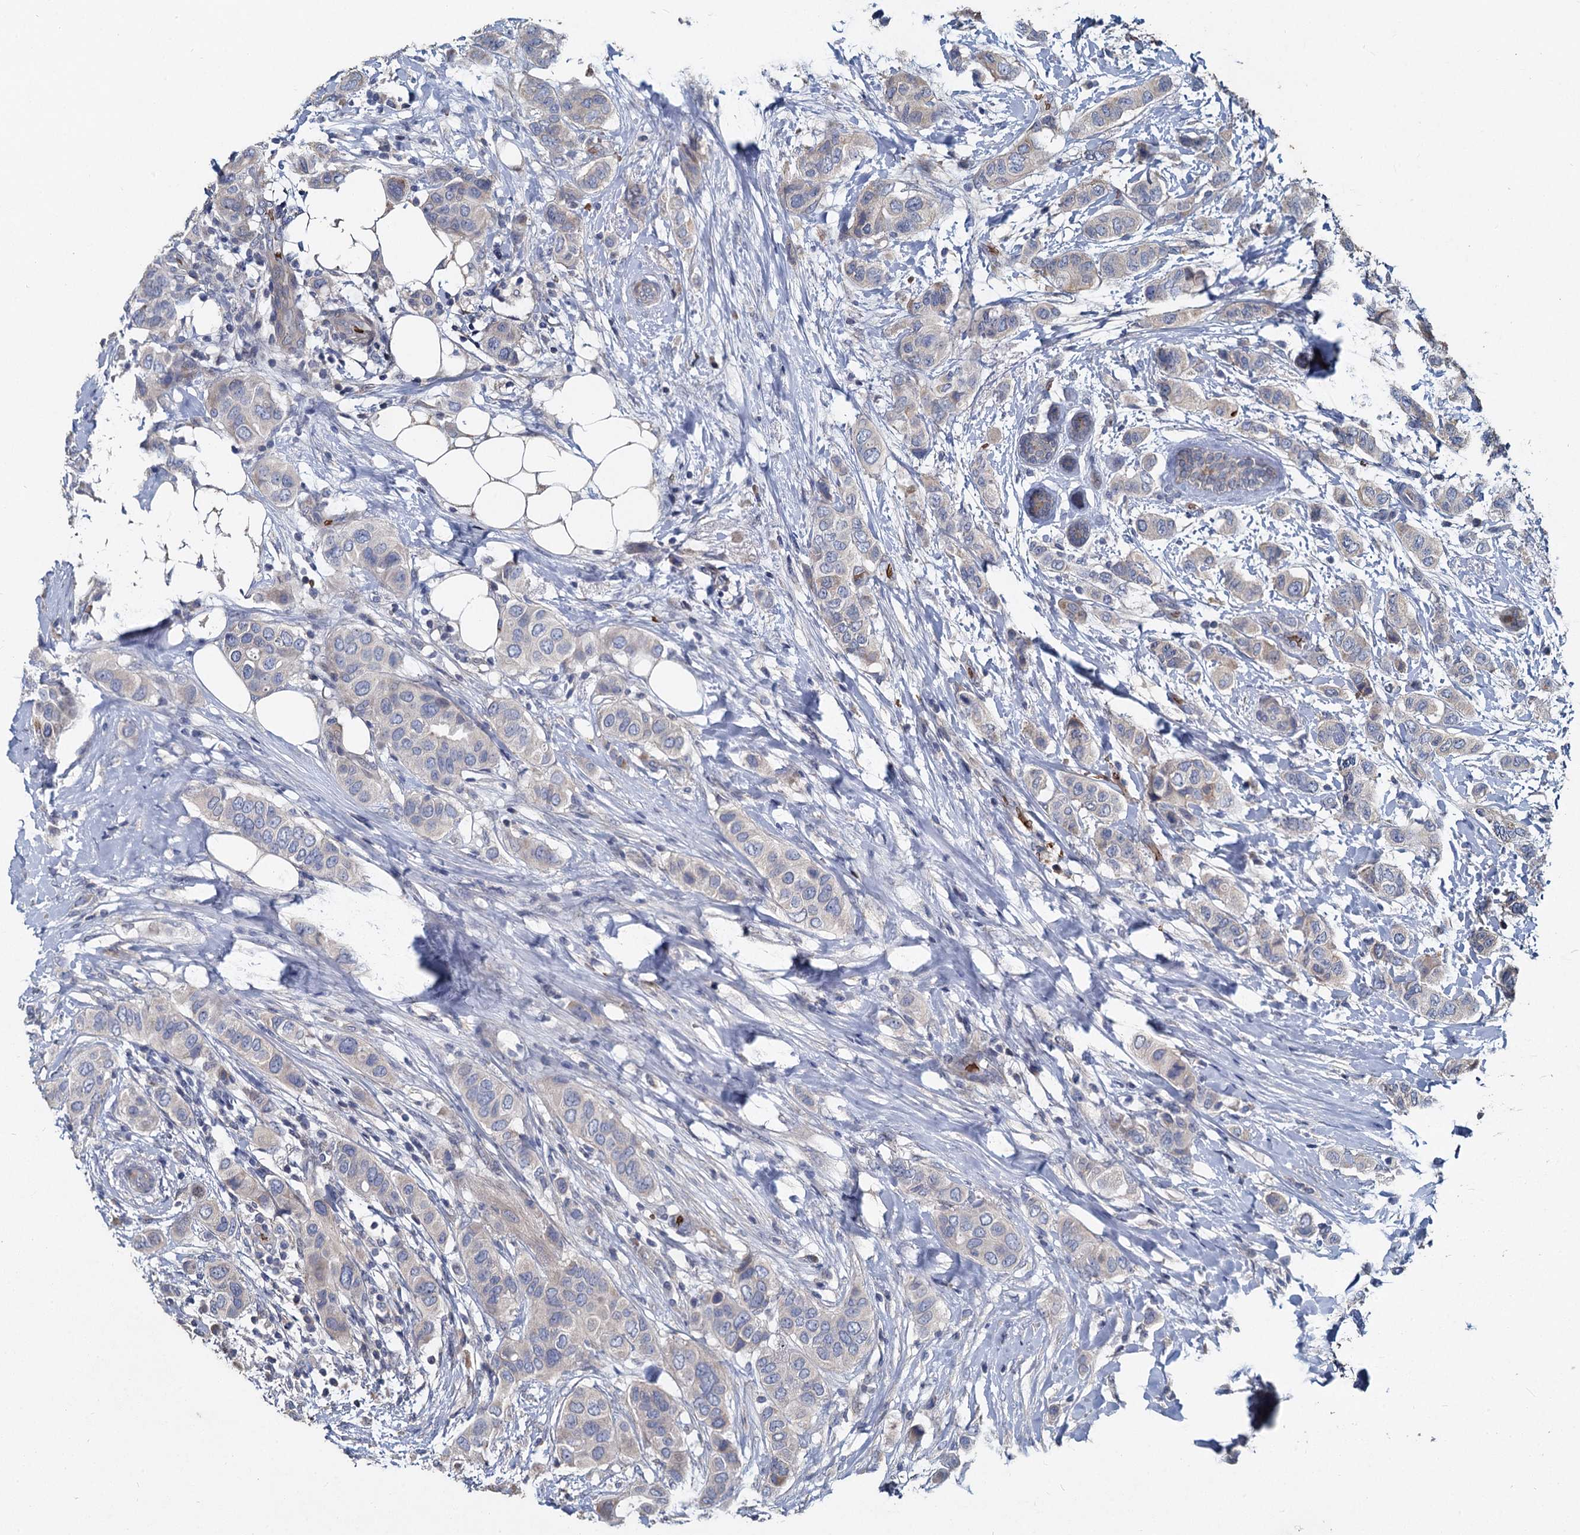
{"staining": {"intensity": "negative", "quantity": "none", "location": "none"}, "tissue": "breast cancer", "cell_type": "Tumor cells", "image_type": "cancer", "snomed": [{"axis": "morphology", "description": "Lobular carcinoma"}, {"axis": "topography", "description": "Breast"}], "caption": "Tumor cells are negative for protein expression in human breast cancer.", "gene": "TCTN2", "patient": {"sex": "female", "age": 51}}